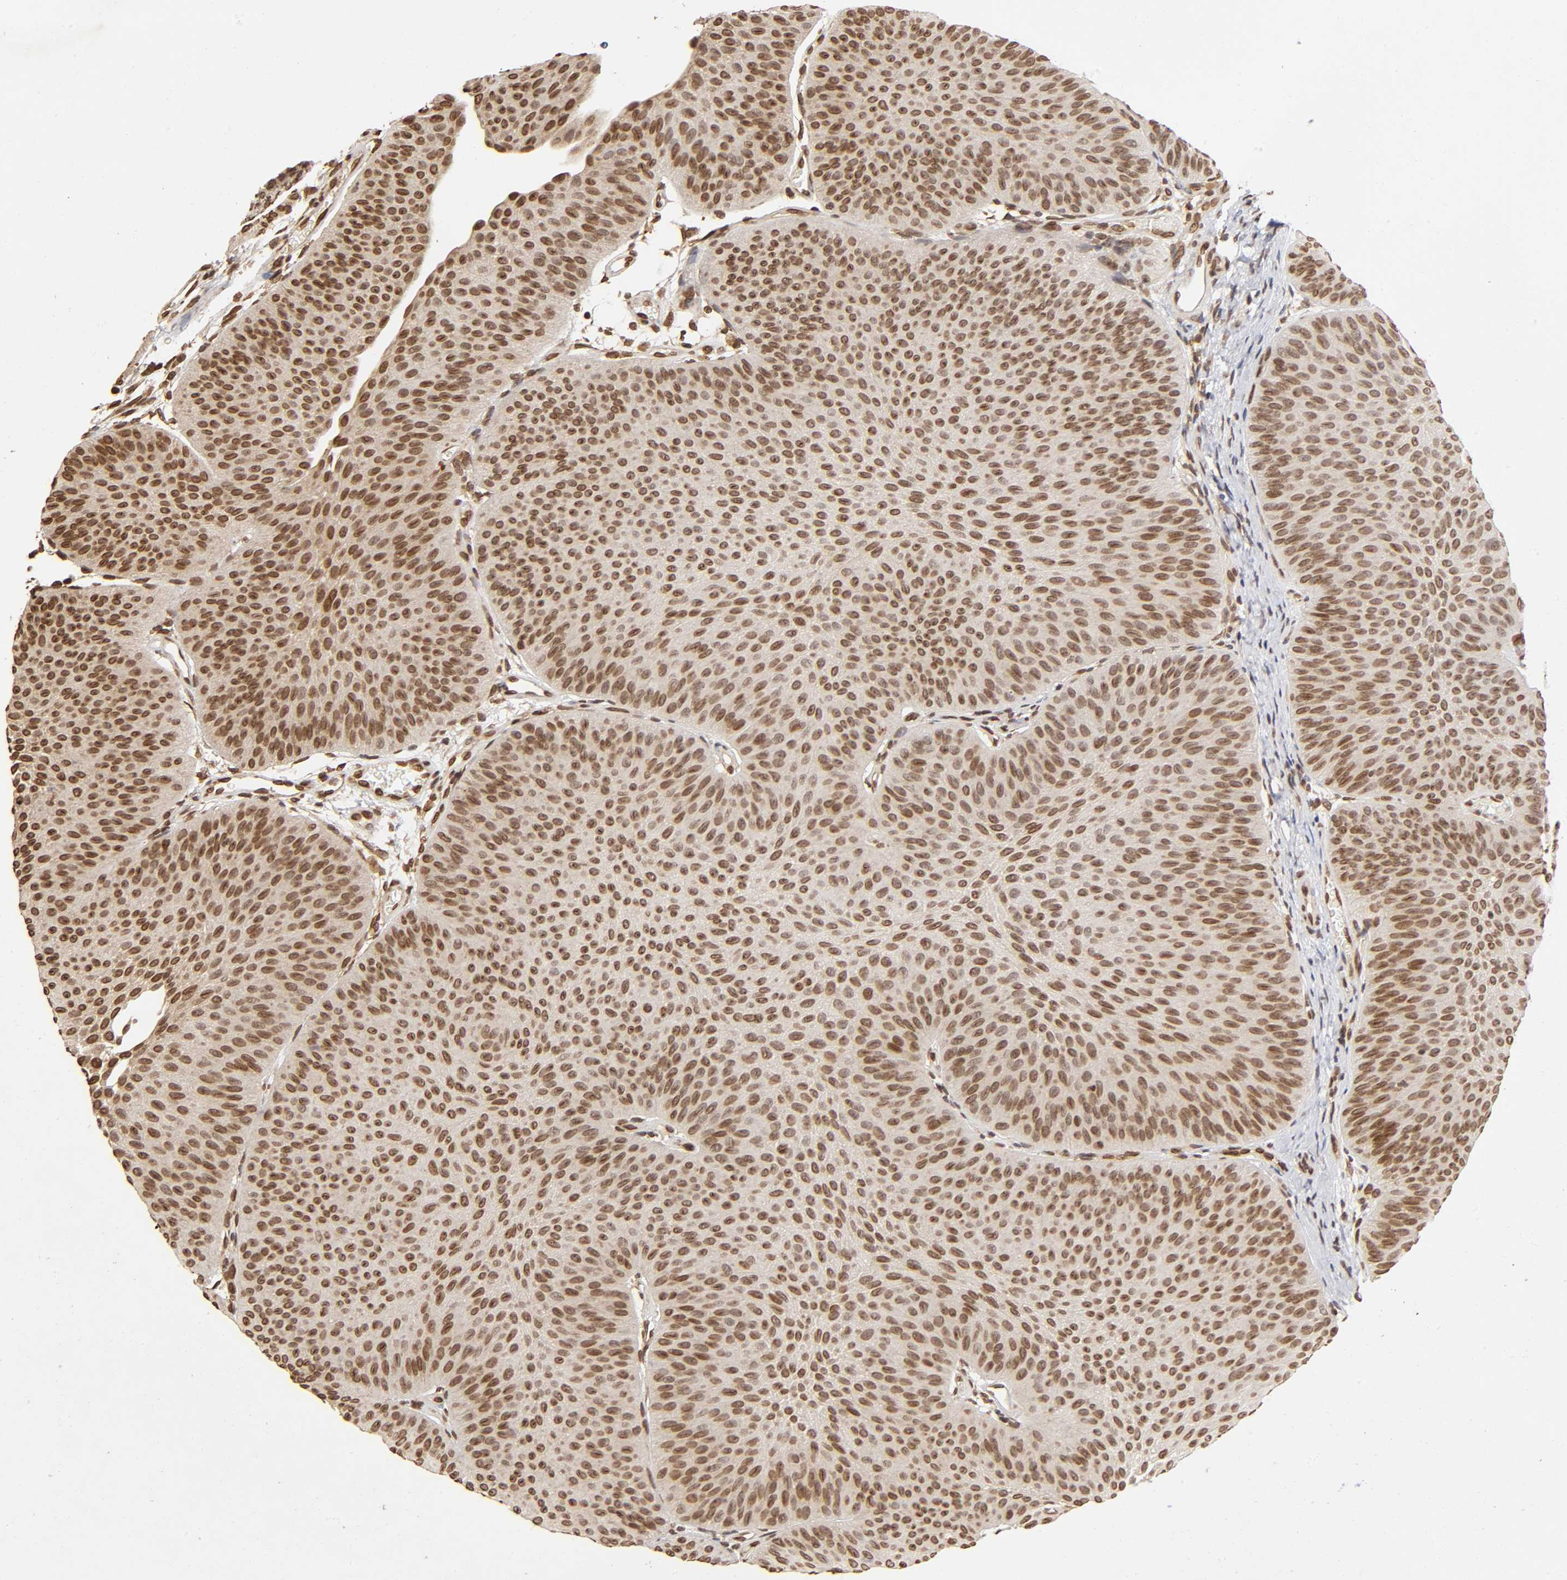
{"staining": {"intensity": "moderate", "quantity": ">75%", "location": "nuclear"}, "tissue": "urothelial cancer", "cell_type": "Tumor cells", "image_type": "cancer", "snomed": [{"axis": "morphology", "description": "Urothelial carcinoma, Low grade"}, {"axis": "topography", "description": "Urinary bladder"}], "caption": "Urothelial cancer stained with IHC reveals moderate nuclear staining in about >75% of tumor cells.", "gene": "MLLT6", "patient": {"sex": "female", "age": 60}}